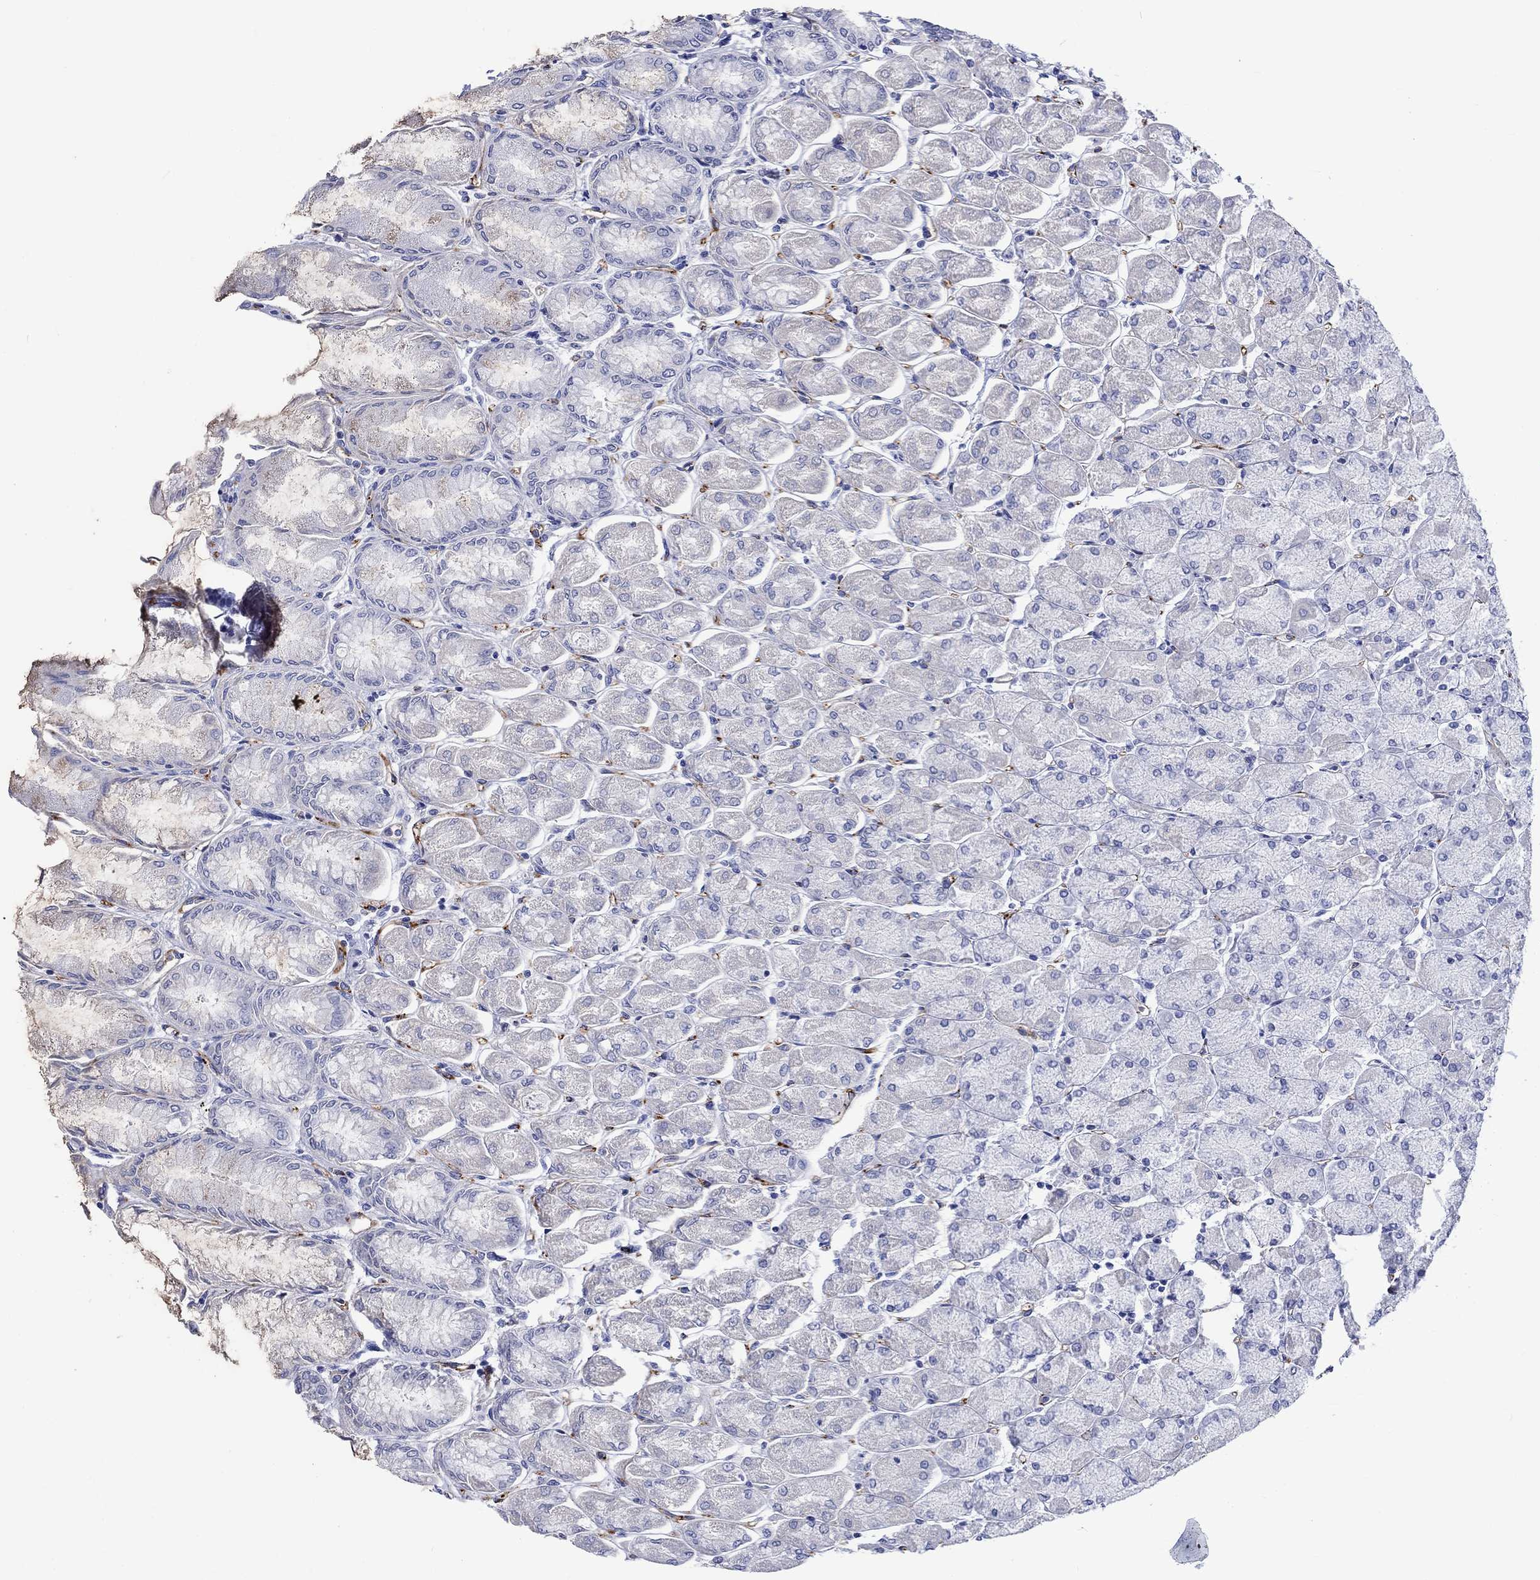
{"staining": {"intensity": "weak", "quantity": "<25%", "location": "cytoplasmic/membranous"}, "tissue": "stomach", "cell_type": "Glandular cells", "image_type": "normal", "snomed": [{"axis": "morphology", "description": "Normal tissue, NOS"}, {"axis": "topography", "description": "Stomach, upper"}], "caption": "Protein analysis of benign stomach exhibits no significant staining in glandular cells.", "gene": "CACNG3", "patient": {"sex": "male", "age": 60}}